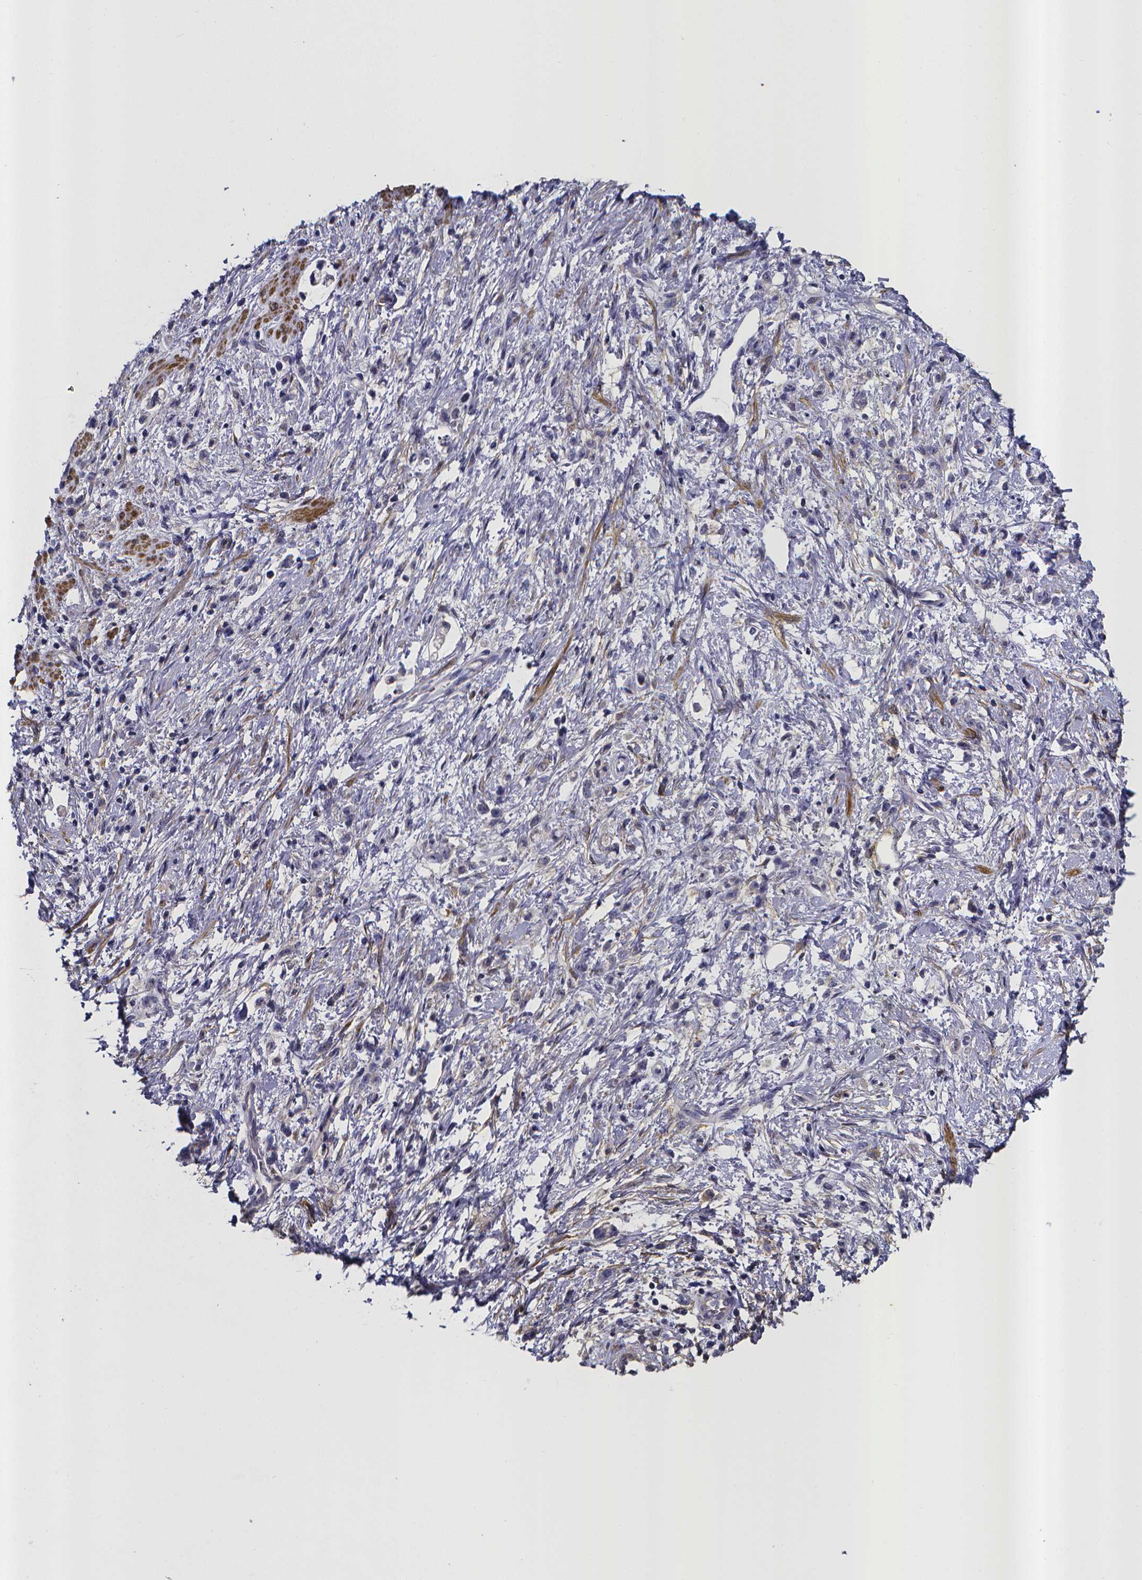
{"staining": {"intensity": "negative", "quantity": "none", "location": "none"}, "tissue": "stomach cancer", "cell_type": "Tumor cells", "image_type": "cancer", "snomed": [{"axis": "morphology", "description": "Adenocarcinoma, NOS"}, {"axis": "topography", "description": "Stomach"}], "caption": "Tumor cells are negative for protein expression in human stomach adenocarcinoma. (DAB (3,3'-diaminobenzidine) immunohistochemistry with hematoxylin counter stain).", "gene": "RERG", "patient": {"sex": "female", "age": 60}}